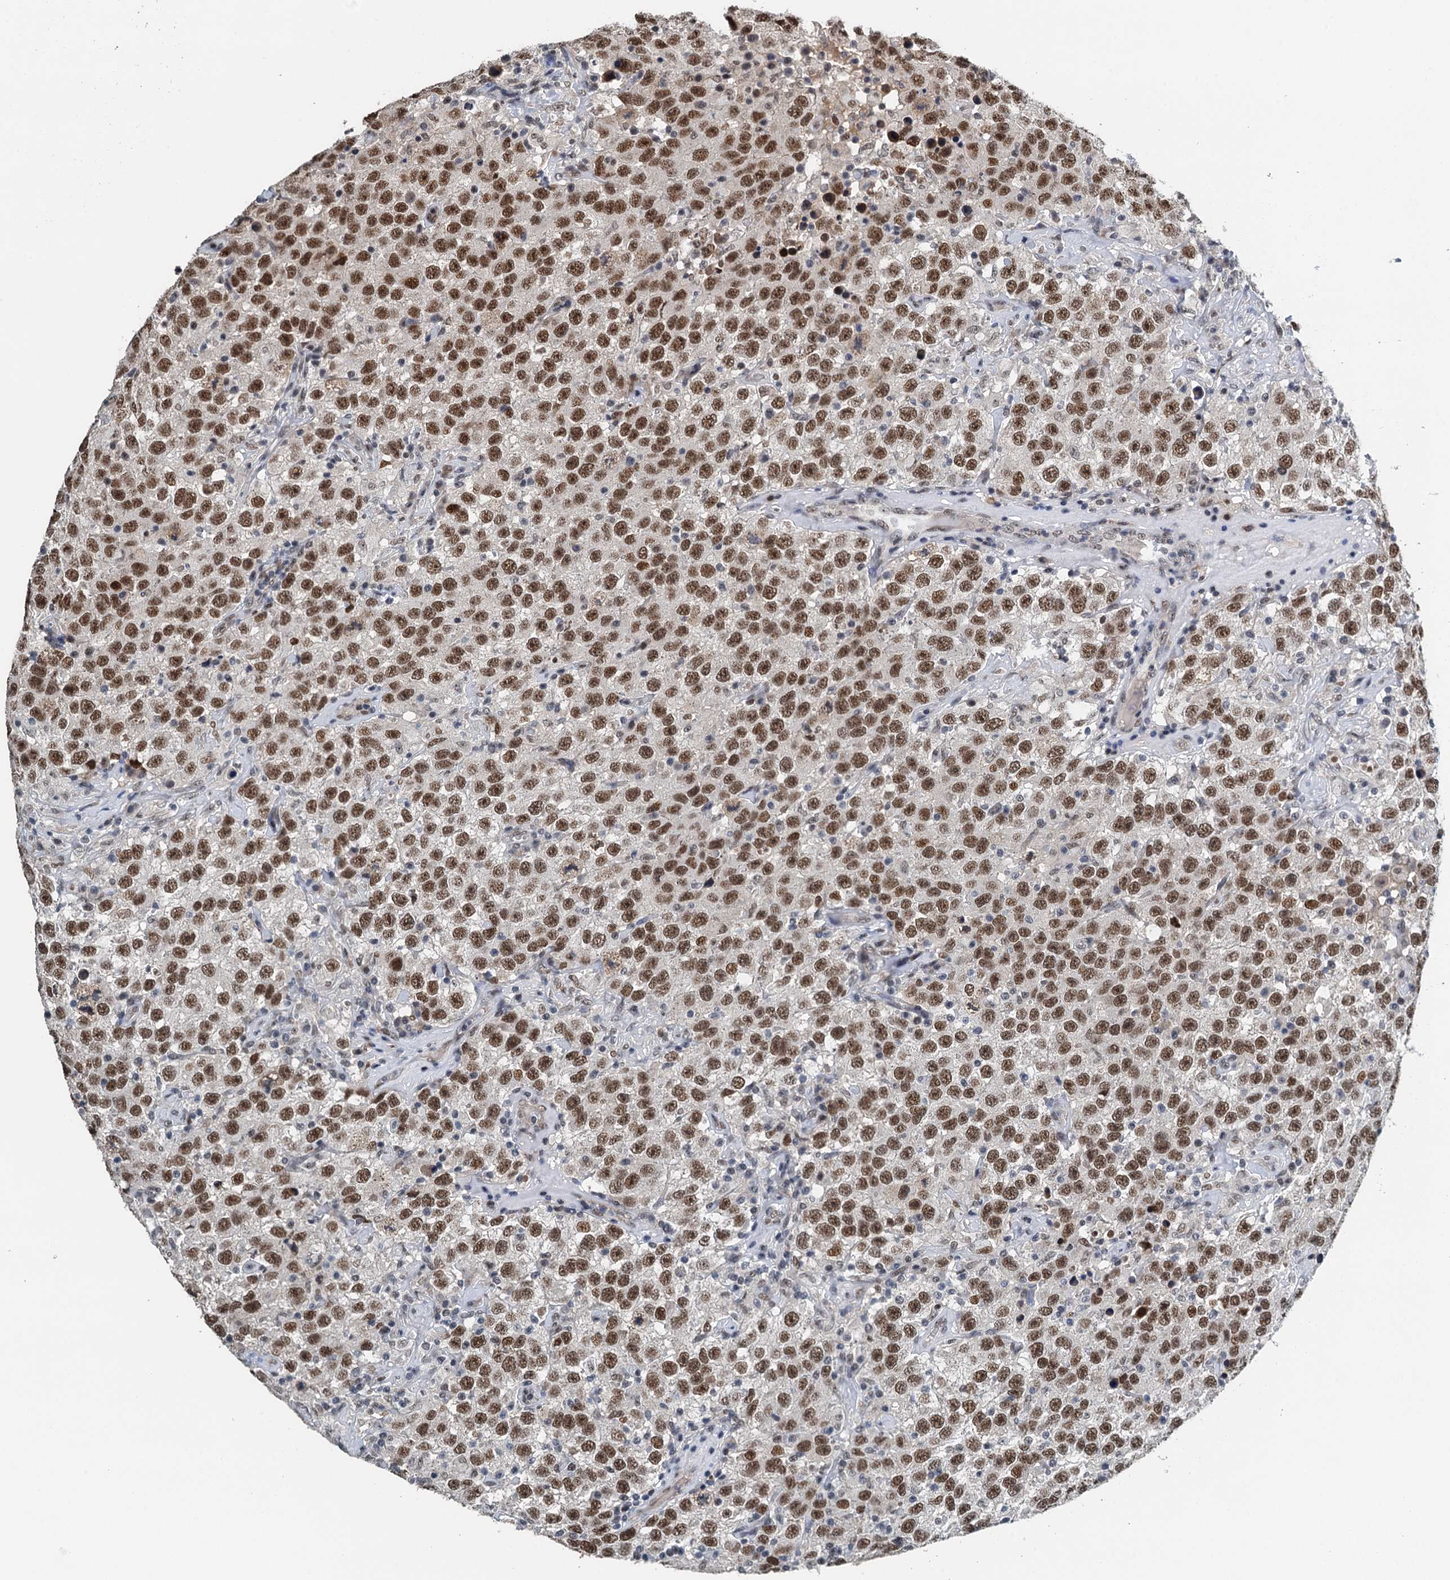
{"staining": {"intensity": "moderate", "quantity": ">75%", "location": "nuclear"}, "tissue": "testis cancer", "cell_type": "Tumor cells", "image_type": "cancer", "snomed": [{"axis": "morphology", "description": "Seminoma, NOS"}, {"axis": "topography", "description": "Testis"}], "caption": "Testis cancer stained with a brown dye displays moderate nuclear positive positivity in approximately >75% of tumor cells.", "gene": "MTA3", "patient": {"sex": "male", "age": 41}}